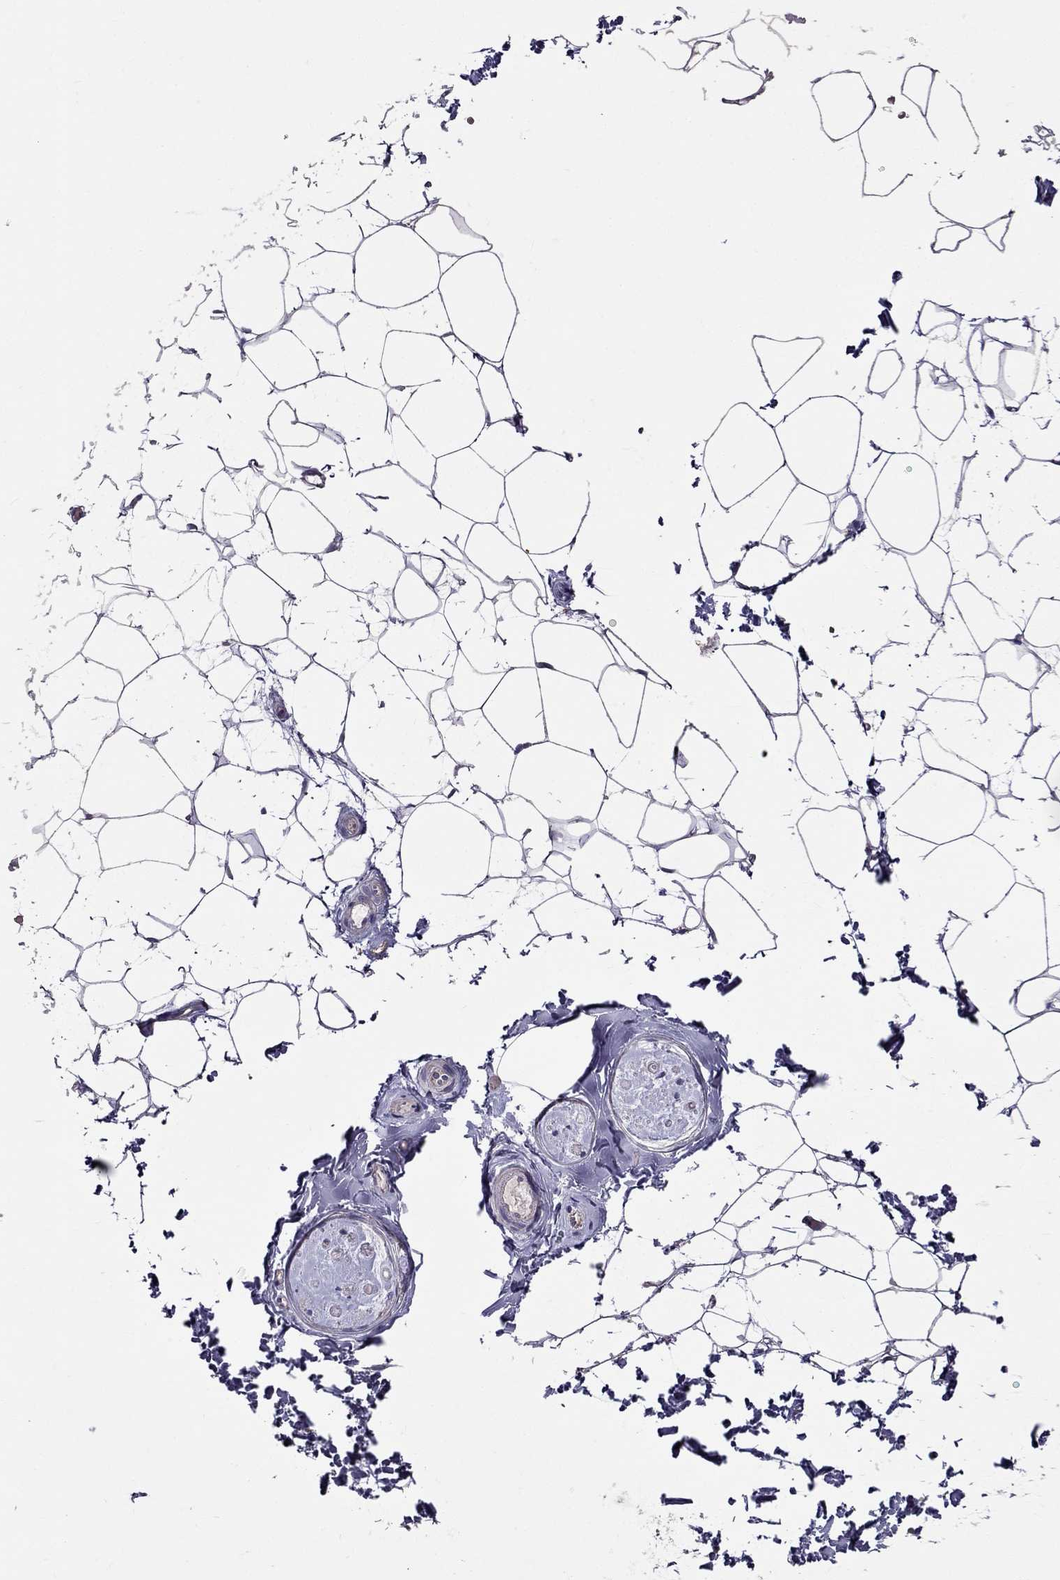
{"staining": {"intensity": "negative", "quantity": "none", "location": "none"}, "tissue": "adipose tissue", "cell_type": "Adipocytes", "image_type": "normal", "snomed": [{"axis": "morphology", "description": "Normal tissue, NOS"}, {"axis": "topography", "description": "Skin"}, {"axis": "topography", "description": "Peripheral nerve tissue"}], "caption": "An immunohistochemistry (IHC) micrograph of unremarkable adipose tissue is shown. There is no staining in adipocytes of adipose tissue. (DAB (3,3'-diaminobenzidine) immunohistochemistry (IHC) visualized using brightfield microscopy, high magnification).", "gene": "SPINT4", "patient": {"sex": "female", "age": 56}}